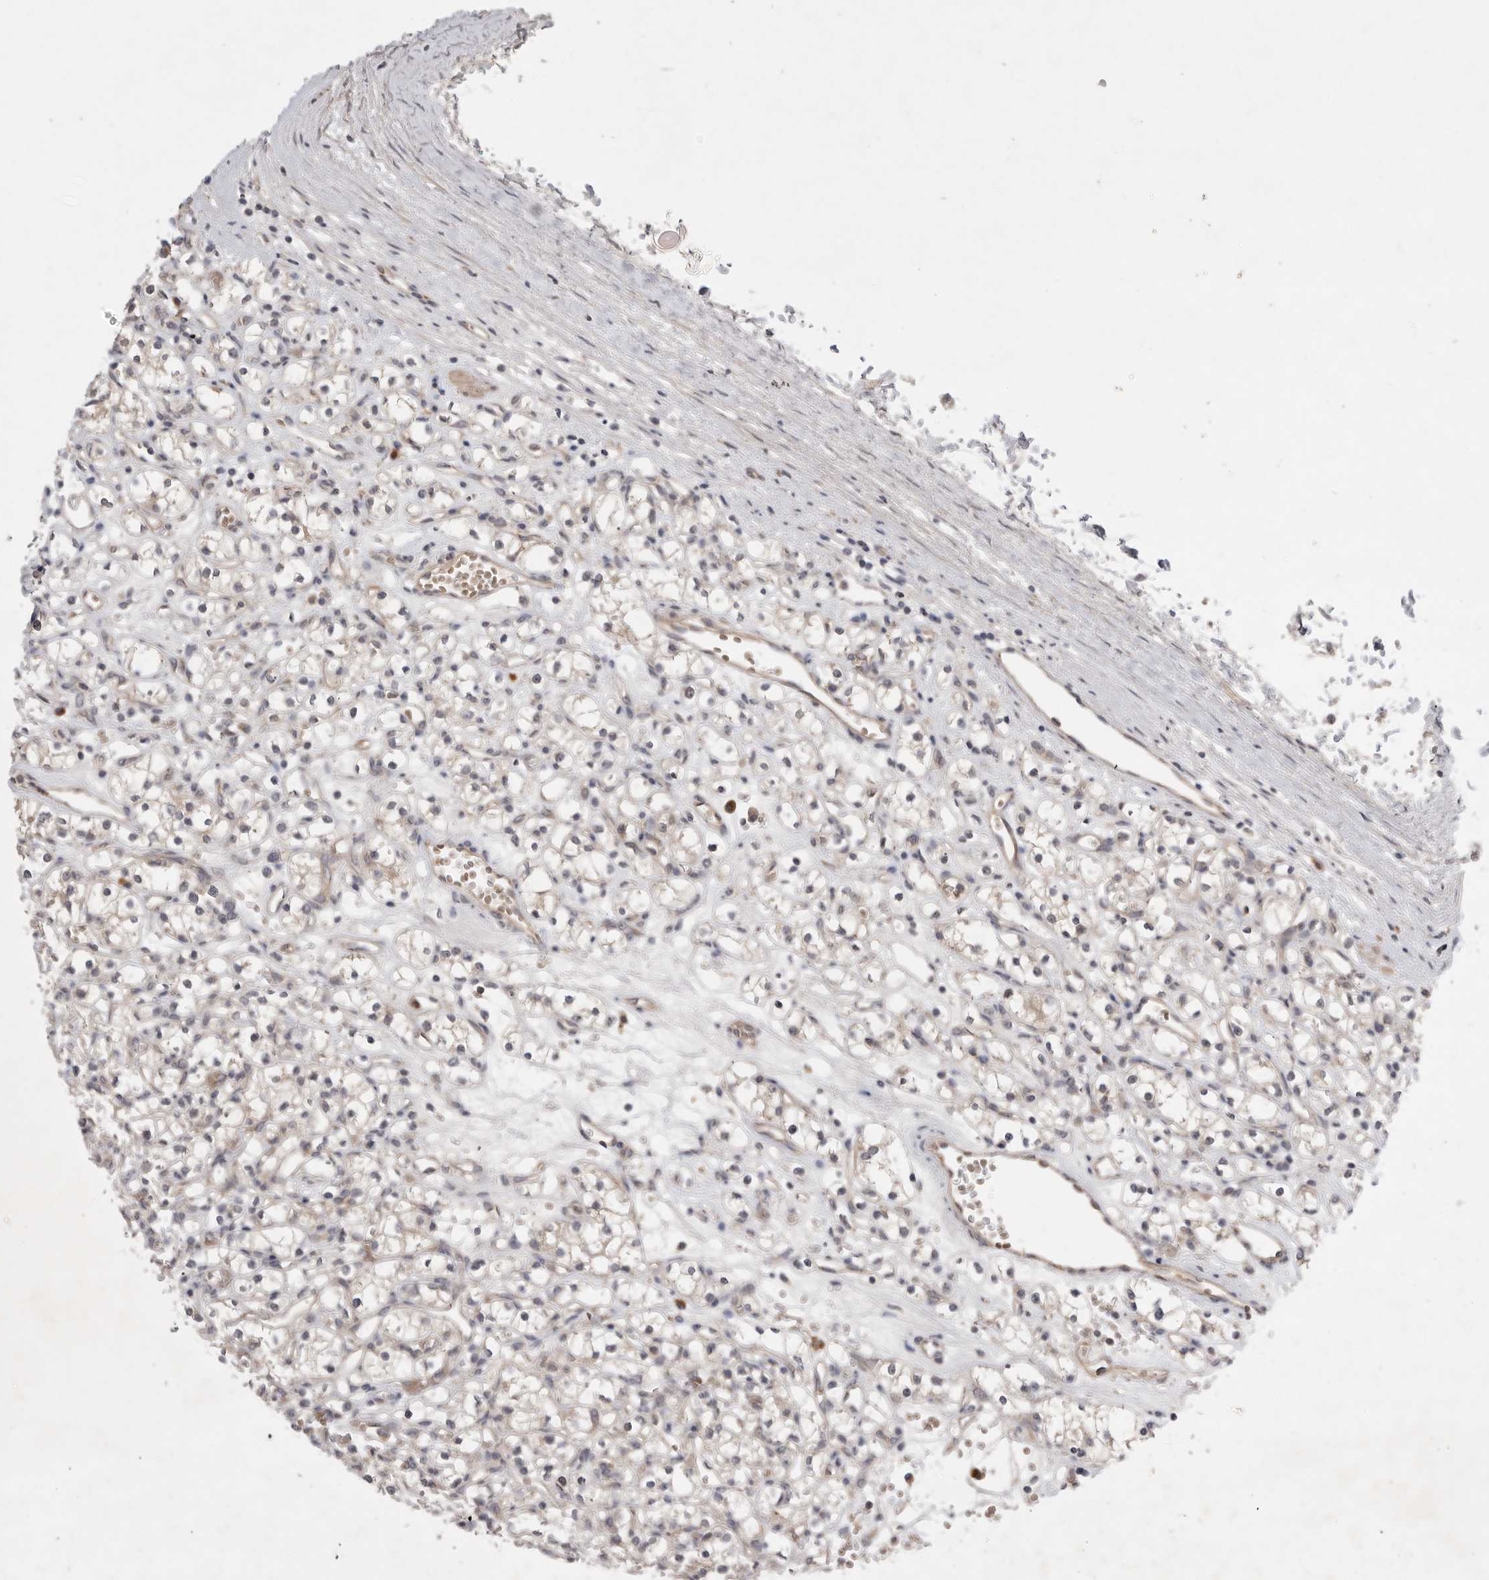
{"staining": {"intensity": "weak", "quantity": "<25%", "location": "cytoplasmic/membranous"}, "tissue": "renal cancer", "cell_type": "Tumor cells", "image_type": "cancer", "snomed": [{"axis": "morphology", "description": "Adenocarcinoma, NOS"}, {"axis": "topography", "description": "Kidney"}], "caption": "Renal cancer was stained to show a protein in brown. There is no significant expression in tumor cells.", "gene": "NRCAM", "patient": {"sex": "female", "age": 59}}